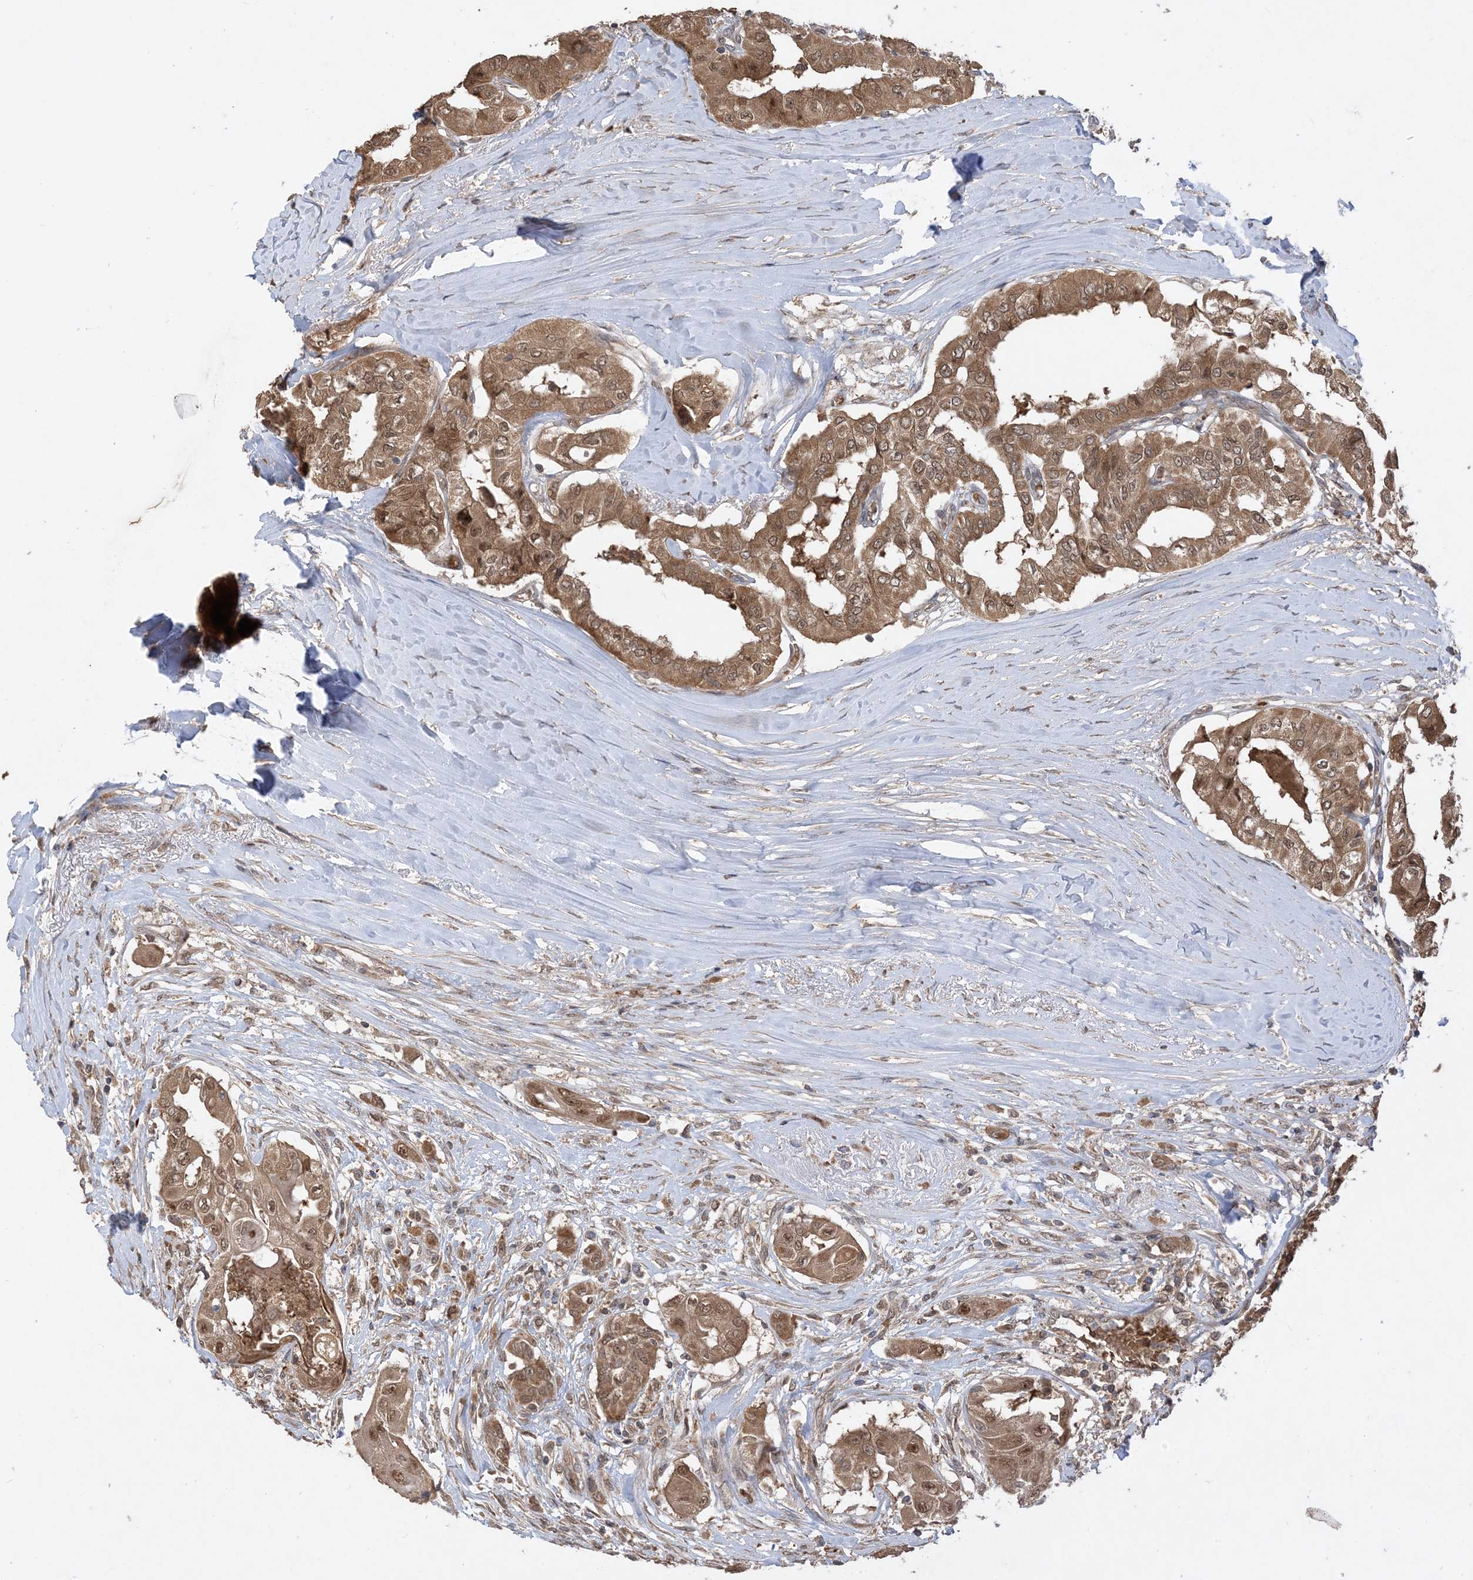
{"staining": {"intensity": "moderate", "quantity": ">75%", "location": "cytoplasmic/membranous,nuclear"}, "tissue": "thyroid cancer", "cell_type": "Tumor cells", "image_type": "cancer", "snomed": [{"axis": "morphology", "description": "Papillary adenocarcinoma, NOS"}, {"axis": "topography", "description": "Thyroid gland"}], "caption": "Immunohistochemistry (DAB) staining of human thyroid cancer exhibits moderate cytoplasmic/membranous and nuclear protein expression in about >75% of tumor cells.", "gene": "PUSL1", "patient": {"sex": "female", "age": 59}}